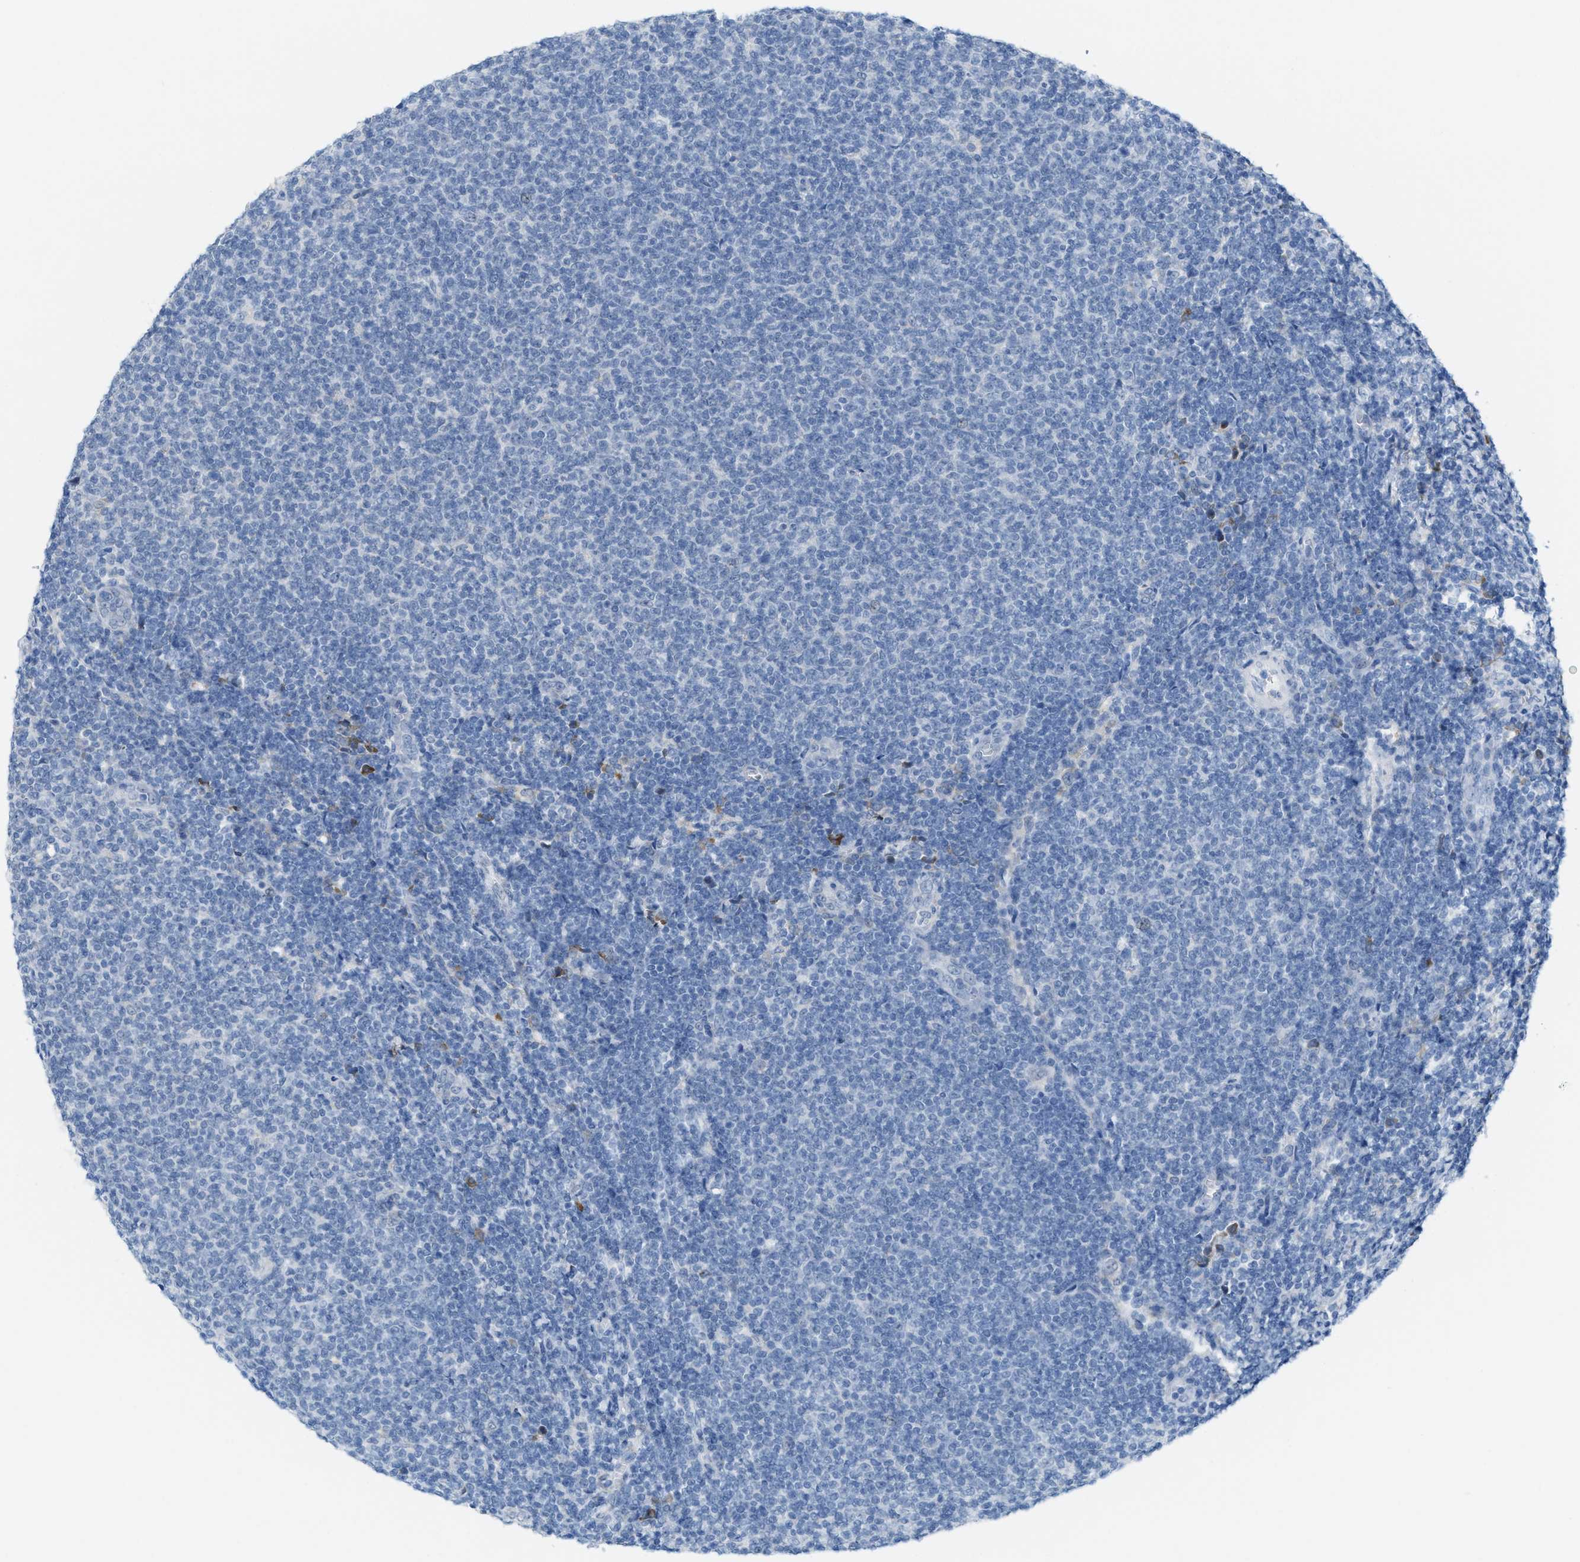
{"staining": {"intensity": "negative", "quantity": "none", "location": "none"}, "tissue": "lymphoma", "cell_type": "Tumor cells", "image_type": "cancer", "snomed": [{"axis": "morphology", "description": "Malignant lymphoma, non-Hodgkin's type, Low grade"}, {"axis": "topography", "description": "Lymph node"}], "caption": "Immunohistochemistry of malignant lymphoma, non-Hodgkin's type (low-grade) exhibits no expression in tumor cells.", "gene": "KIFC3", "patient": {"sex": "male", "age": 66}}